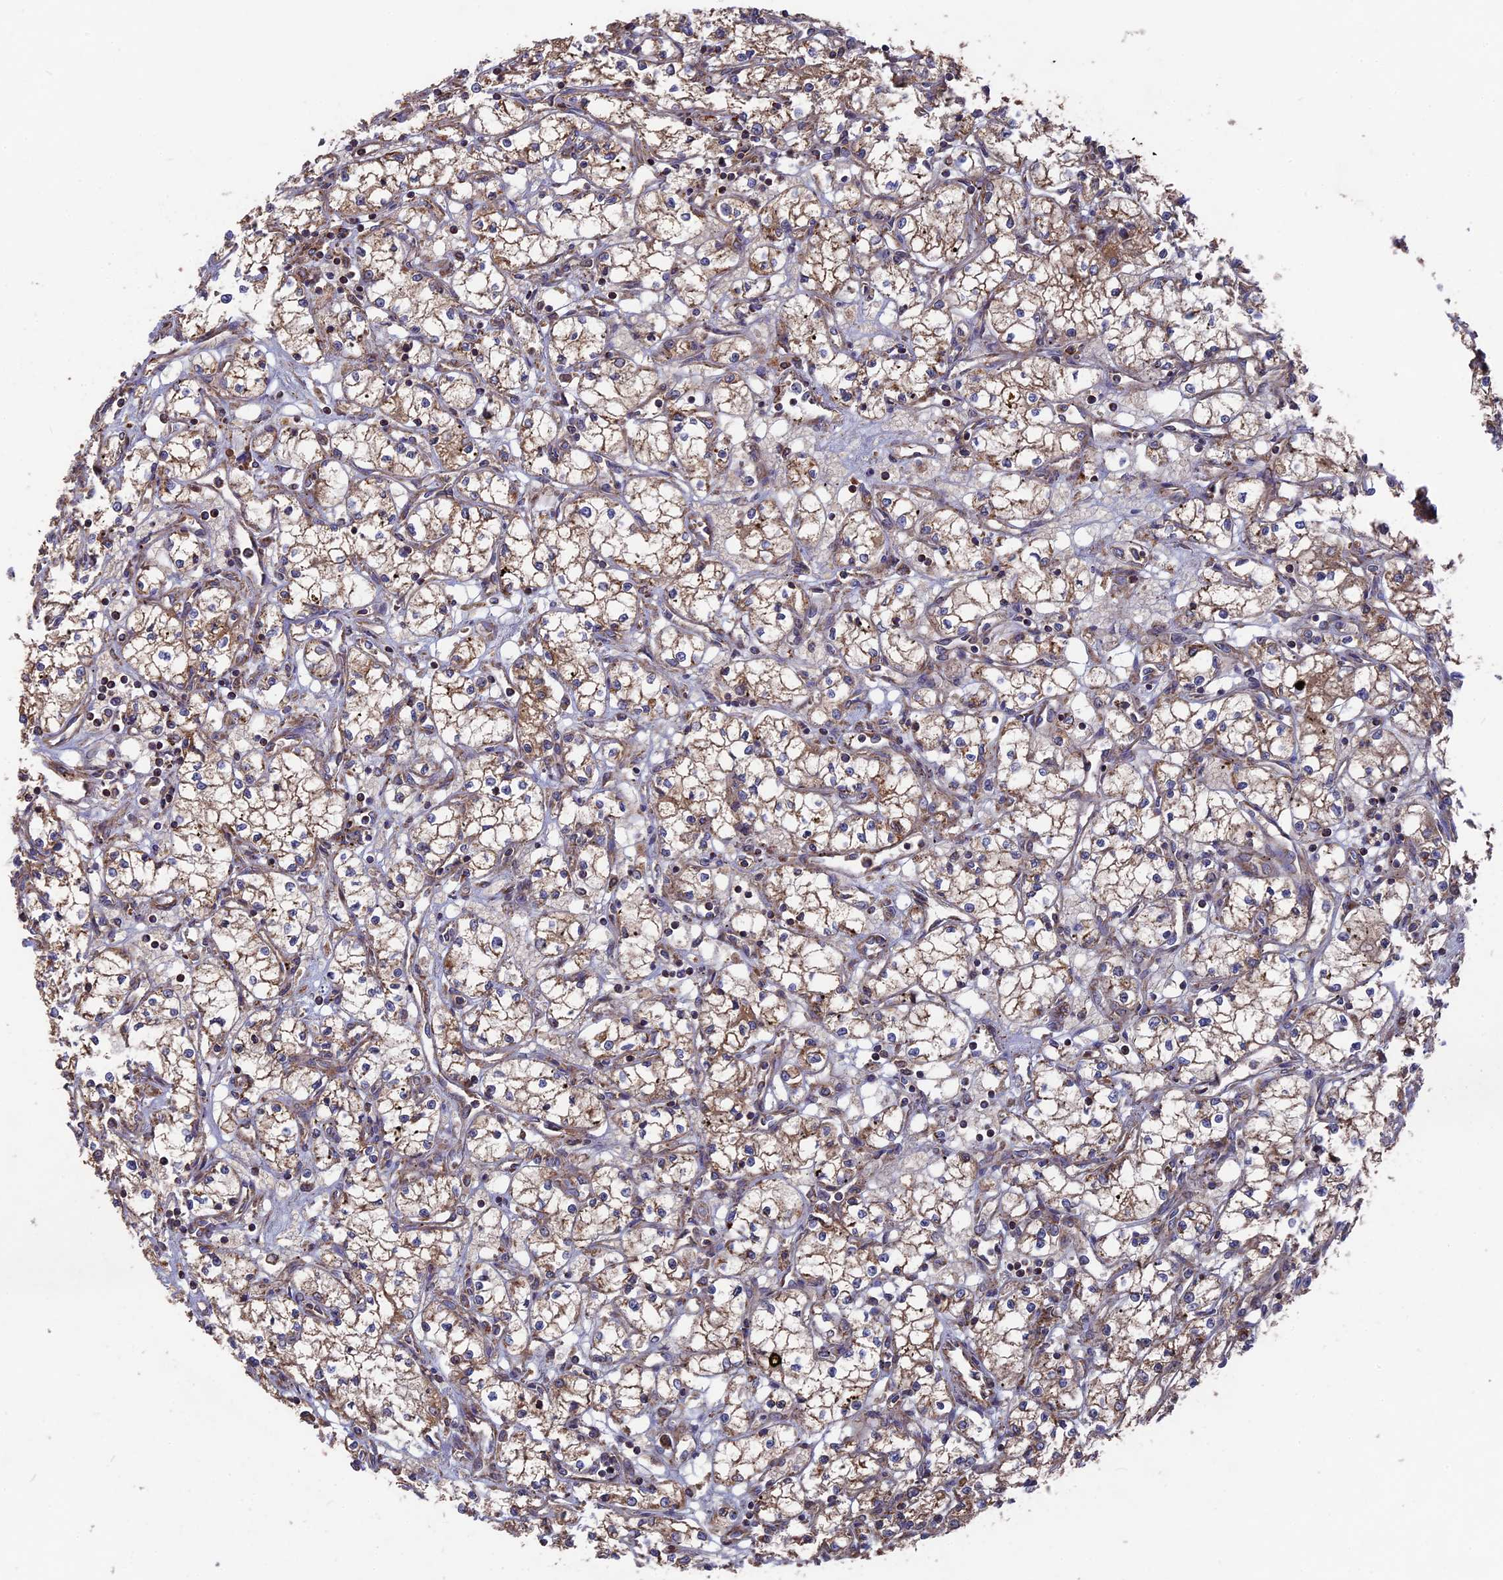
{"staining": {"intensity": "moderate", "quantity": ">75%", "location": "cytoplasmic/membranous"}, "tissue": "renal cancer", "cell_type": "Tumor cells", "image_type": "cancer", "snomed": [{"axis": "morphology", "description": "Adenocarcinoma, NOS"}, {"axis": "topography", "description": "Kidney"}], "caption": "Immunohistochemical staining of human renal cancer exhibits moderate cytoplasmic/membranous protein expression in approximately >75% of tumor cells.", "gene": "TELO2", "patient": {"sex": "male", "age": 59}}